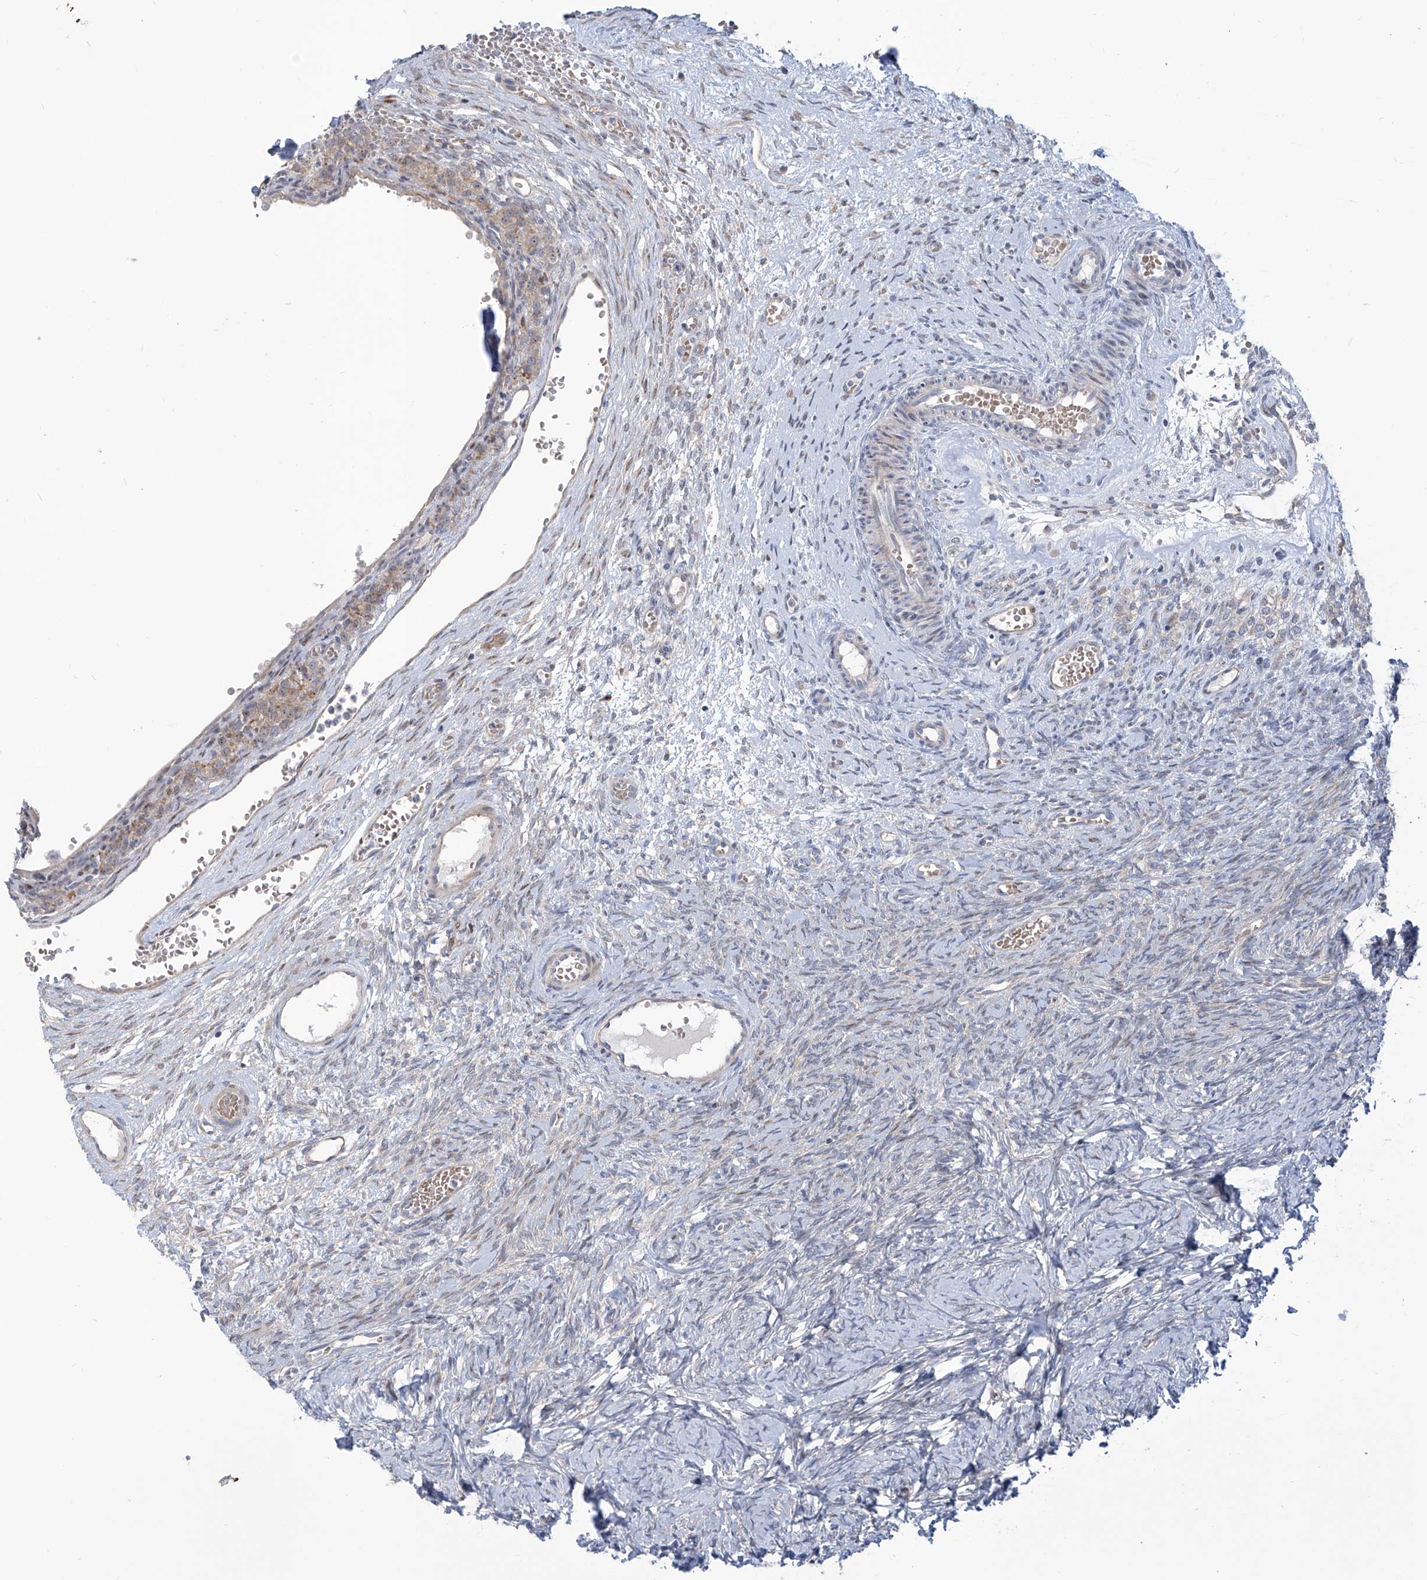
{"staining": {"intensity": "negative", "quantity": "none", "location": "none"}, "tissue": "ovary", "cell_type": "Ovarian stroma cells", "image_type": "normal", "snomed": [{"axis": "morphology", "description": "Adenocarcinoma, NOS"}, {"axis": "topography", "description": "Endometrium"}], "caption": "This is an immunohistochemistry (IHC) micrograph of unremarkable human ovary. There is no positivity in ovarian stroma cells.", "gene": "LRRC1", "patient": {"sex": "female", "age": 32}}